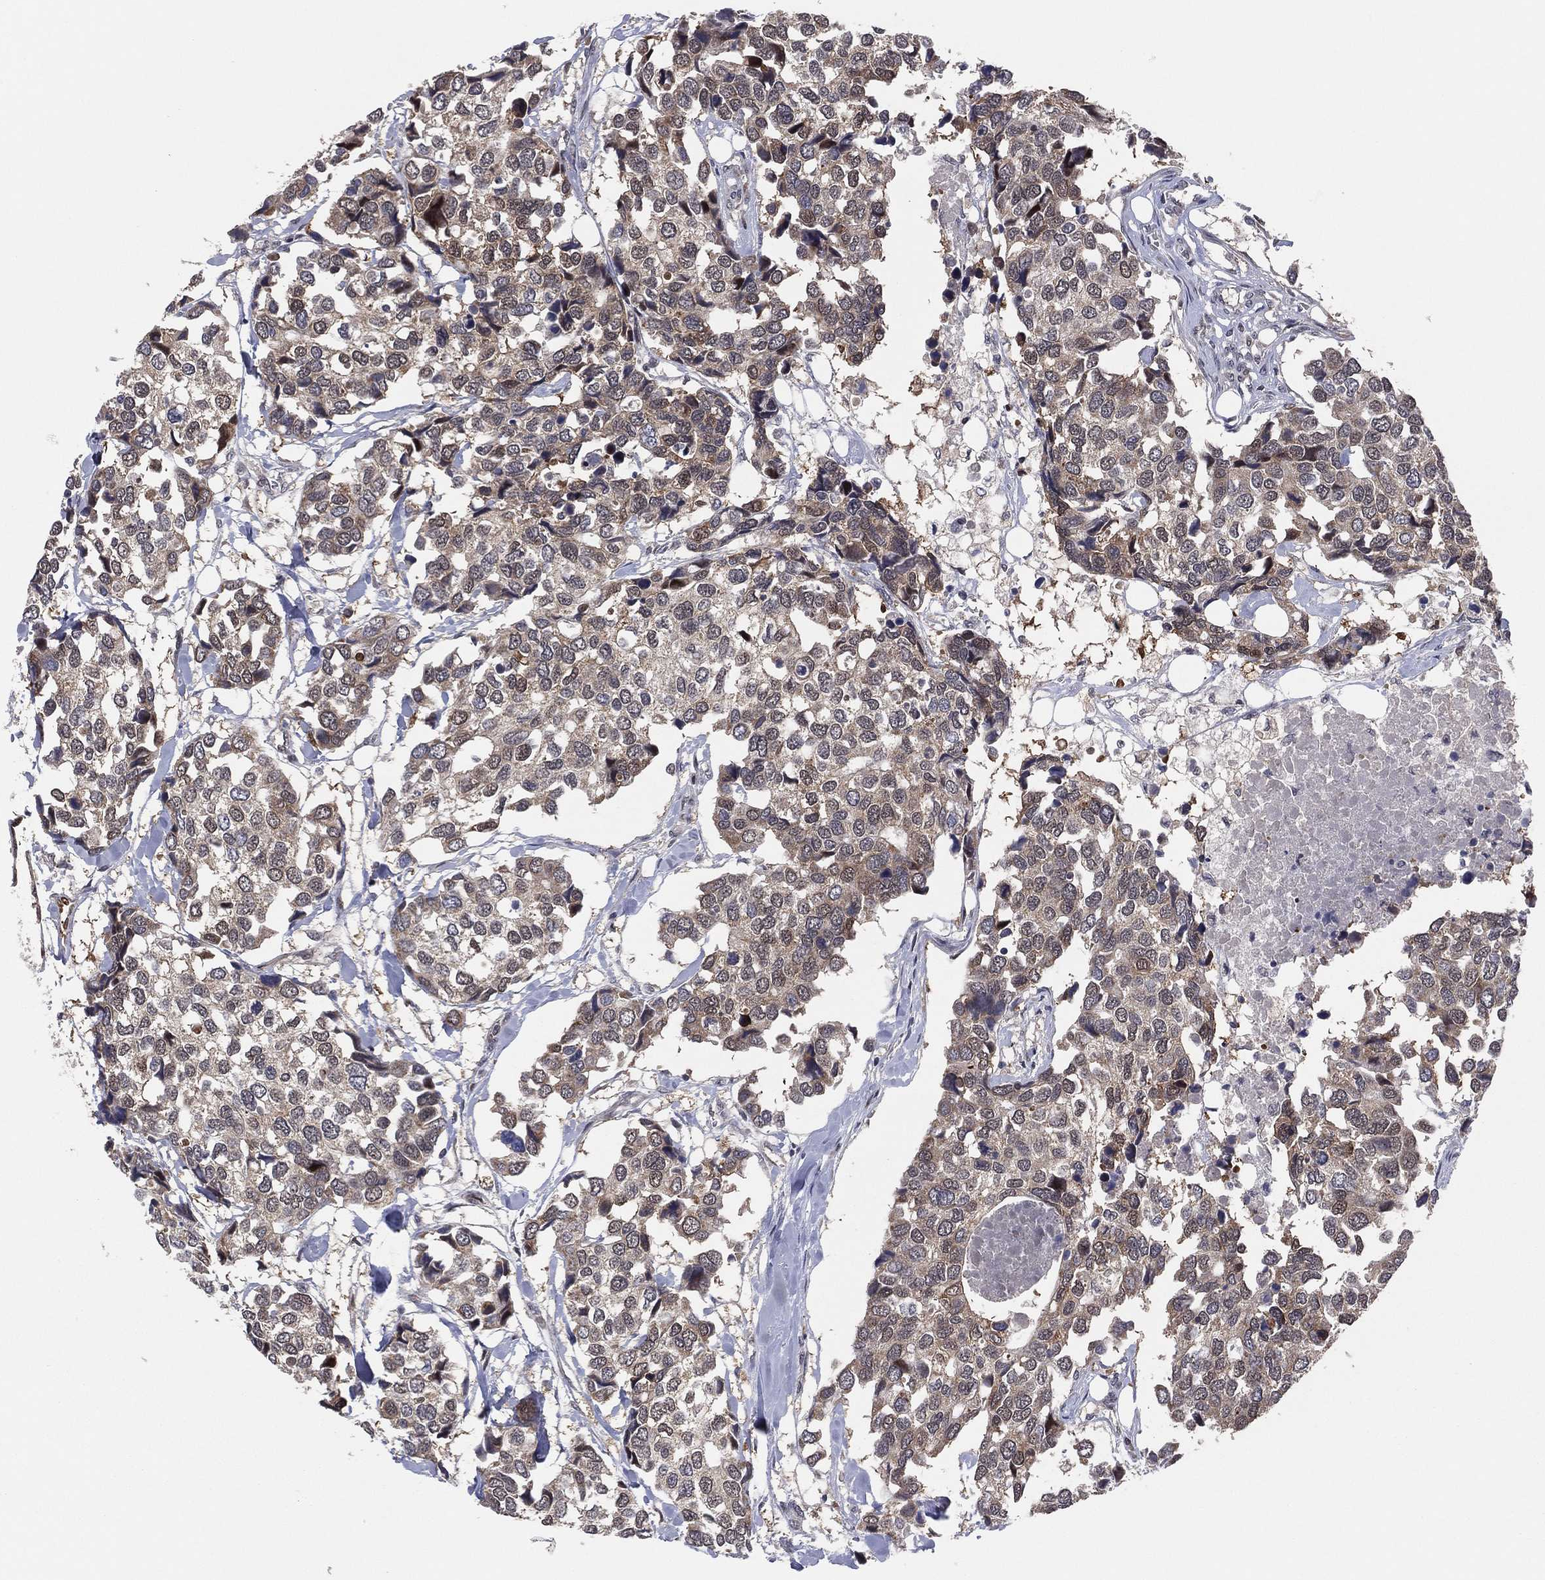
{"staining": {"intensity": "moderate", "quantity": "<25%", "location": "cytoplasmic/membranous,nuclear"}, "tissue": "breast cancer", "cell_type": "Tumor cells", "image_type": "cancer", "snomed": [{"axis": "morphology", "description": "Duct carcinoma"}, {"axis": "topography", "description": "Breast"}], "caption": "Immunohistochemistry (IHC) of human infiltrating ductal carcinoma (breast) demonstrates low levels of moderate cytoplasmic/membranous and nuclear positivity in about <25% of tumor cells.", "gene": "SNCG", "patient": {"sex": "female", "age": 83}}